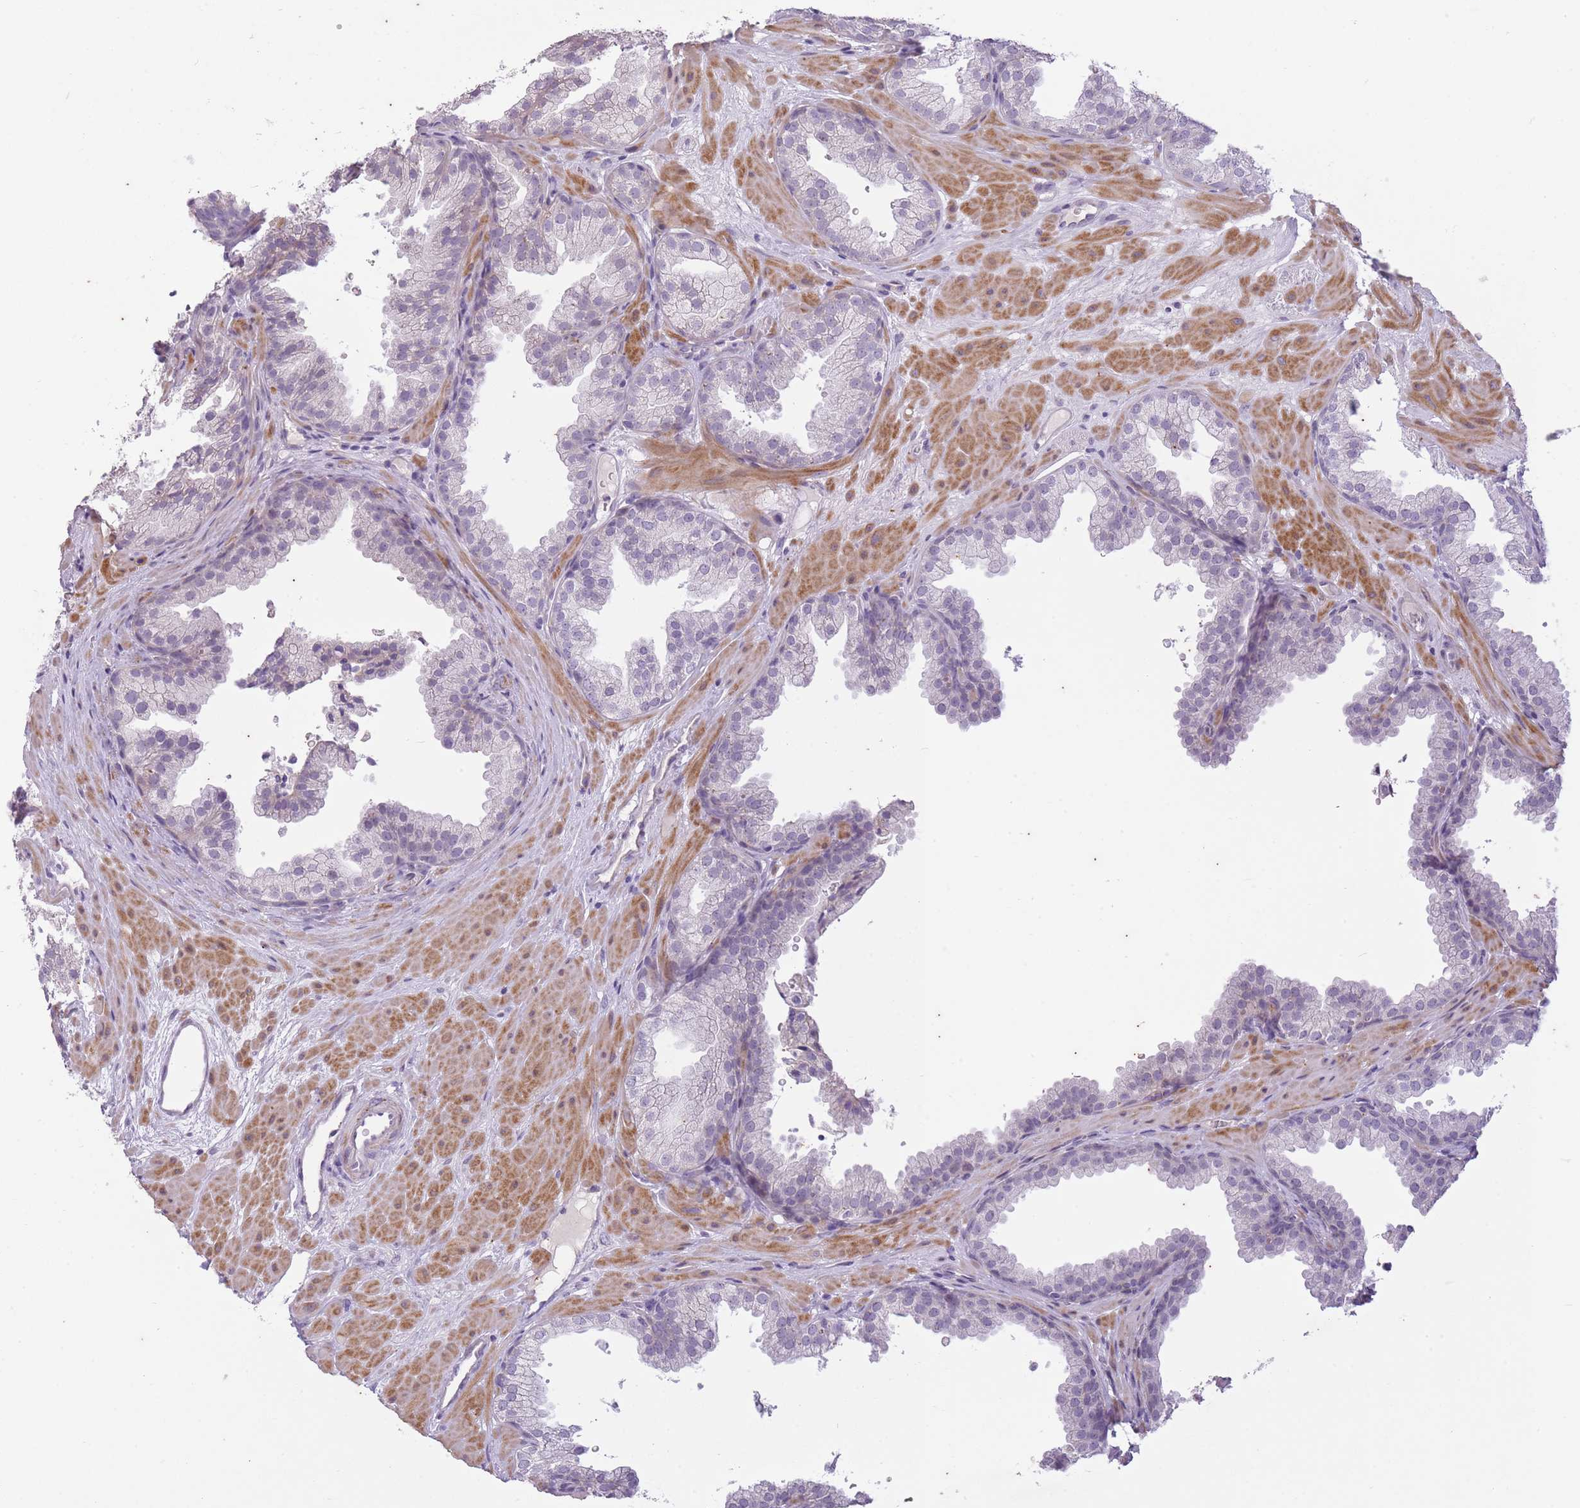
{"staining": {"intensity": "negative", "quantity": "none", "location": "none"}, "tissue": "prostate", "cell_type": "Glandular cells", "image_type": "normal", "snomed": [{"axis": "morphology", "description": "Normal tissue, NOS"}, {"axis": "topography", "description": "Prostate"}], "caption": "A micrograph of prostate stained for a protein exhibits no brown staining in glandular cells.", "gene": "CNTNAP3B", "patient": {"sex": "male", "age": 37}}